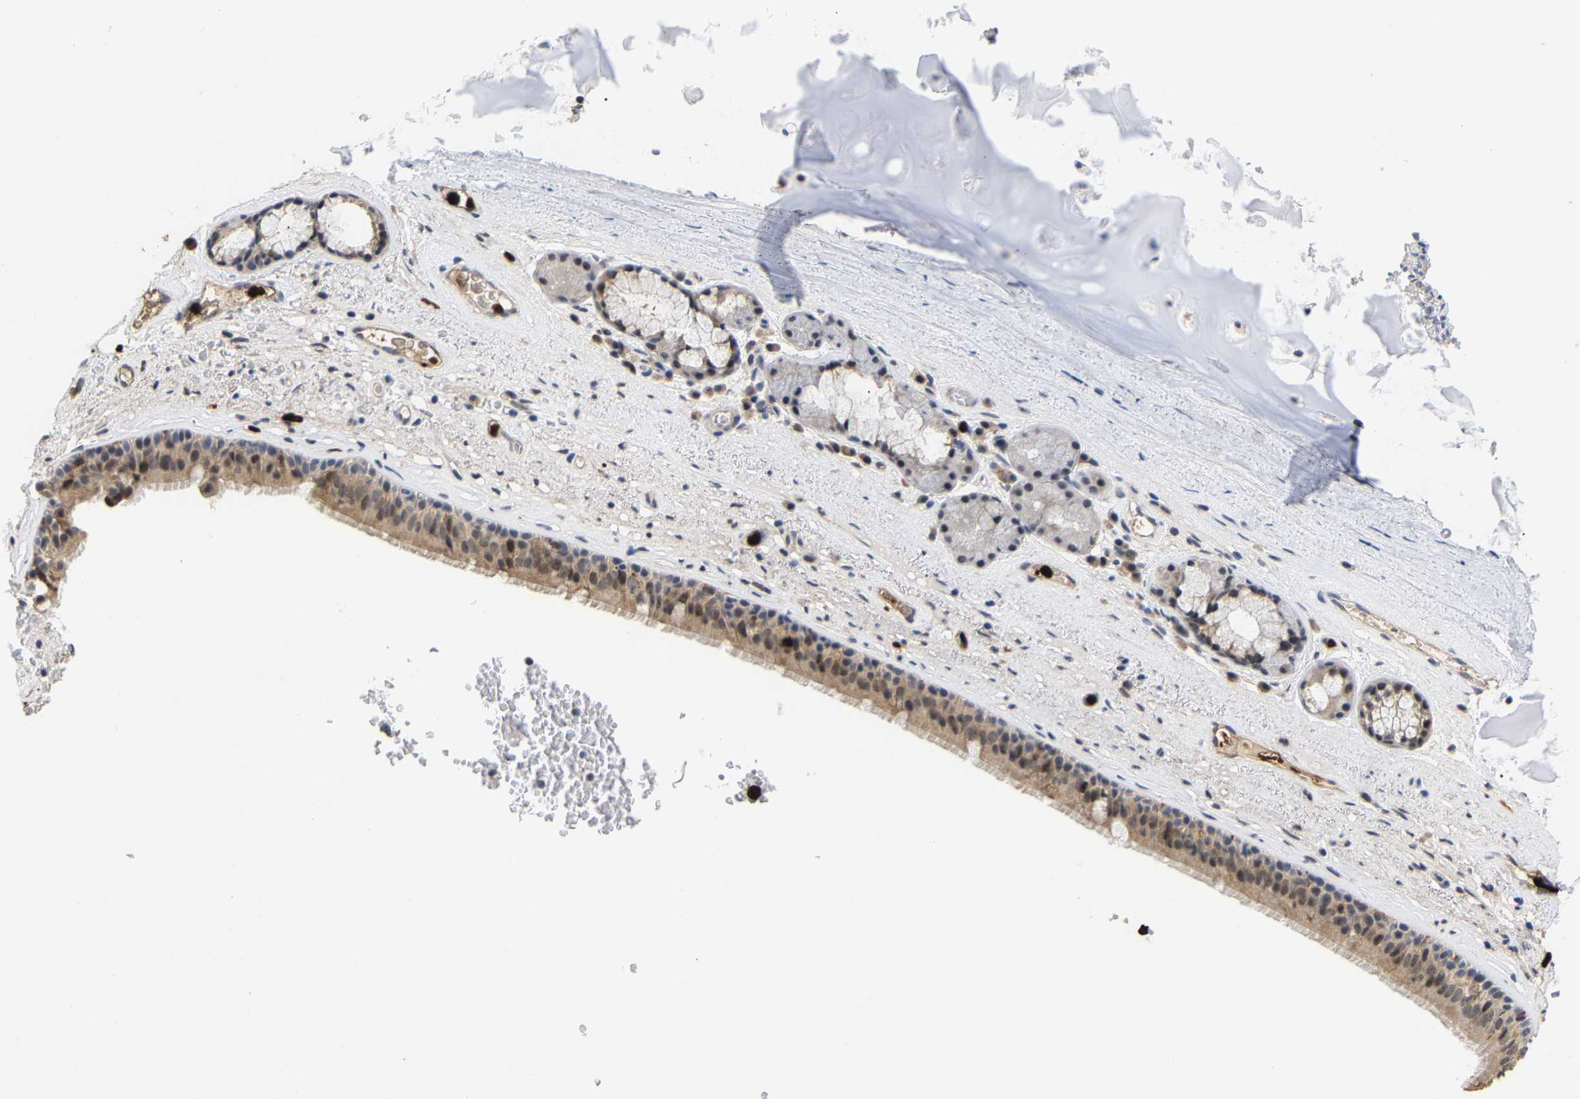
{"staining": {"intensity": "moderate", "quantity": ">75%", "location": "cytoplasmic/membranous,nuclear"}, "tissue": "bronchus", "cell_type": "Respiratory epithelial cells", "image_type": "normal", "snomed": [{"axis": "morphology", "description": "Normal tissue, NOS"}, {"axis": "topography", "description": "Cartilage tissue"}], "caption": "Bronchus stained with DAB immunohistochemistry (IHC) shows medium levels of moderate cytoplasmic/membranous,nuclear positivity in about >75% of respiratory epithelial cells. The staining was performed using DAB, with brown indicating positive protein expression. Nuclei are stained blue with hematoxylin.", "gene": "TDRD7", "patient": {"sex": "female", "age": 63}}